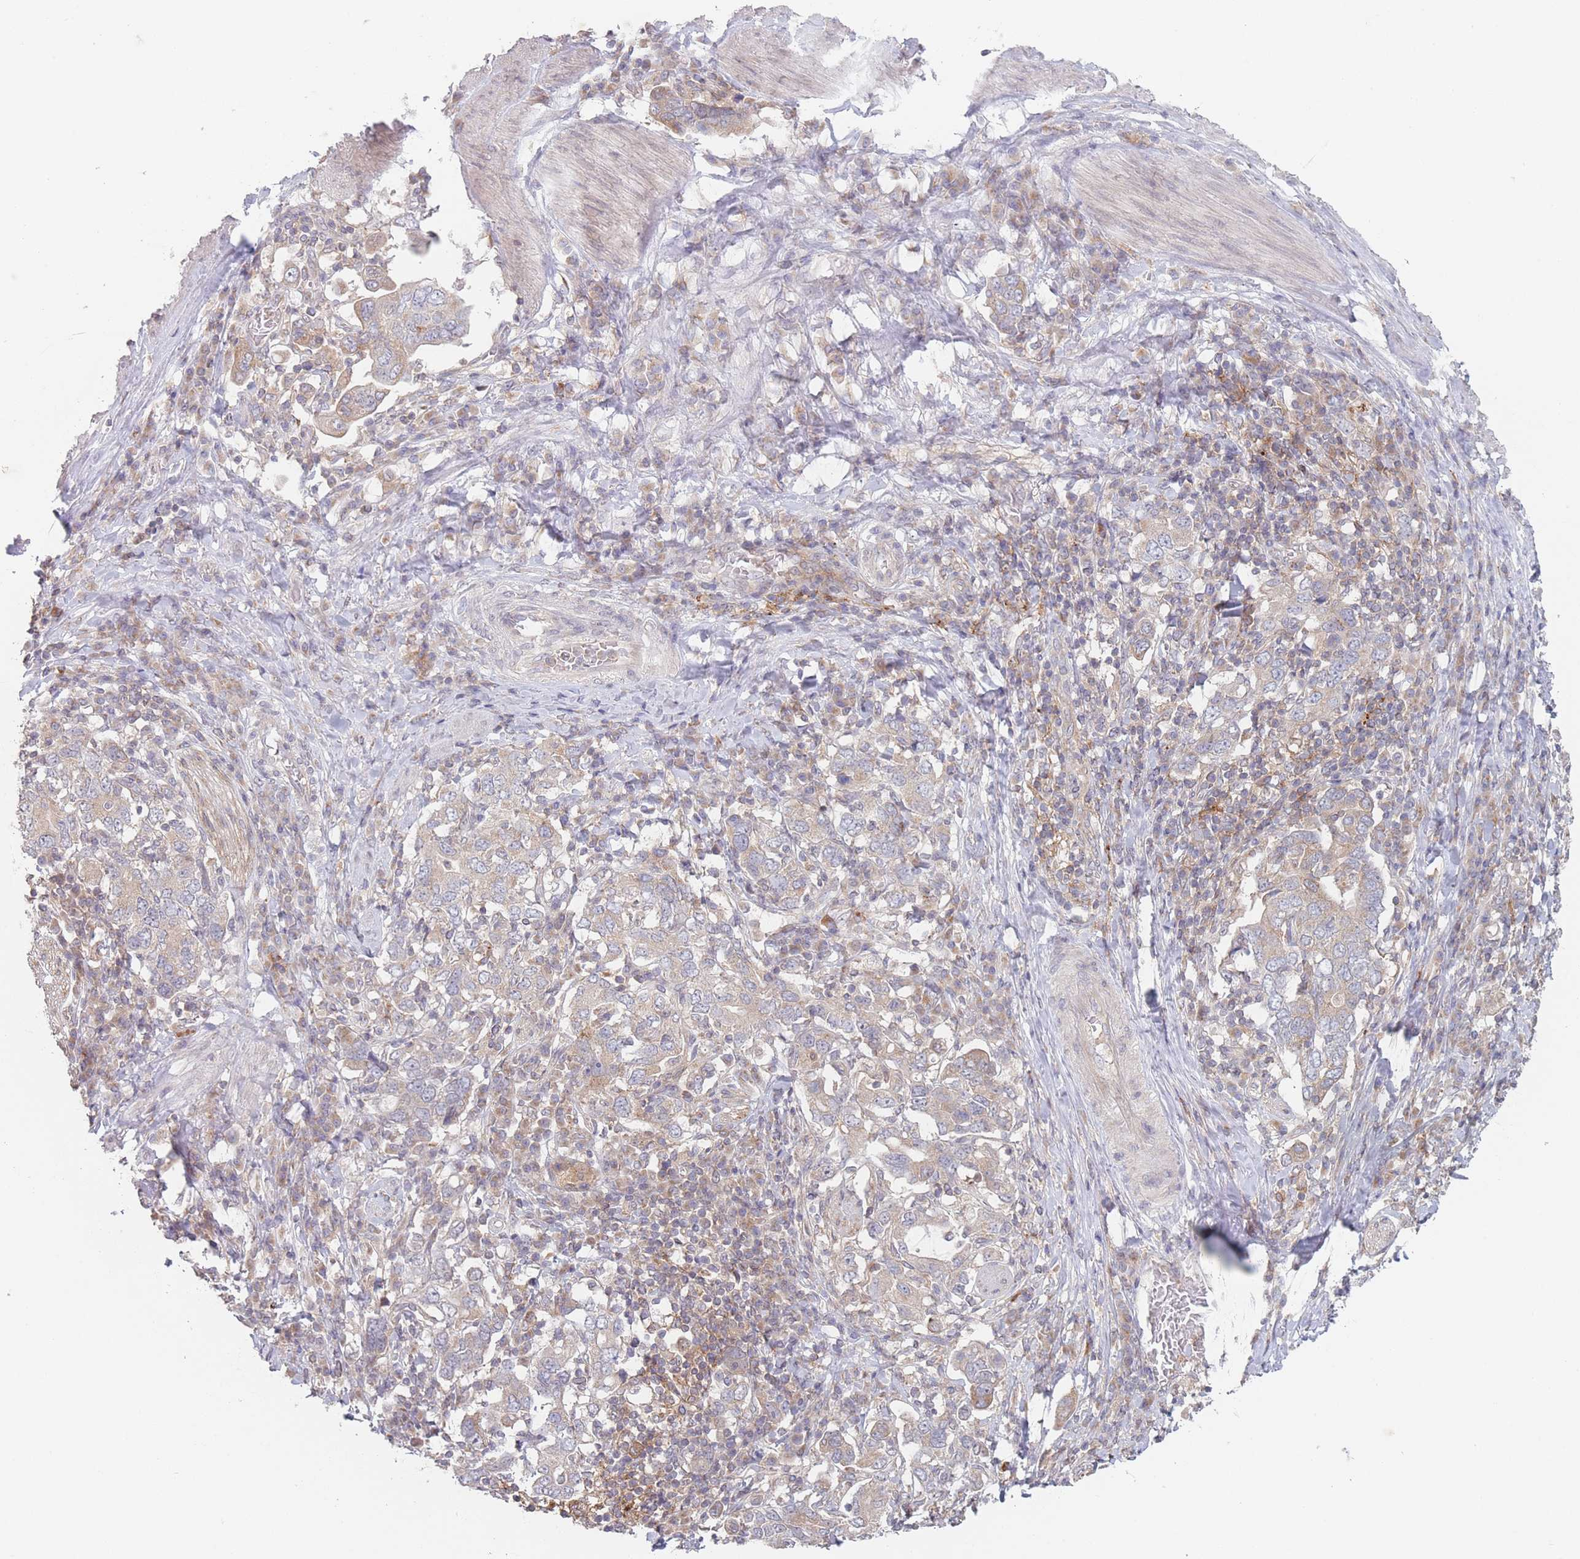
{"staining": {"intensity": "weak", "quantity": "<25%", "location": "cytoplasmic/membranous"}, "tissue": "stomach cancer", "cell_type": "Tumor cells", "image_type": "cancer", "snomed": [{"axis": "morphology", "description": "Adenocarcinoma, NOS"}, {"axis": "topography", "description": "Stomach, upper"}, {"axis": "topography", "description": "Stomach"}], "caption": "Immunohistochemistry (IHC) image of stomach cancer stained for a protein (brown), which displays no expression in tumor cells. The staining is performed using DAB brown chromogen with nuclei counter-stained in using hematoxylin.", "gene": "PPM1A", "patient": {"sex": "male", "age": 62}}